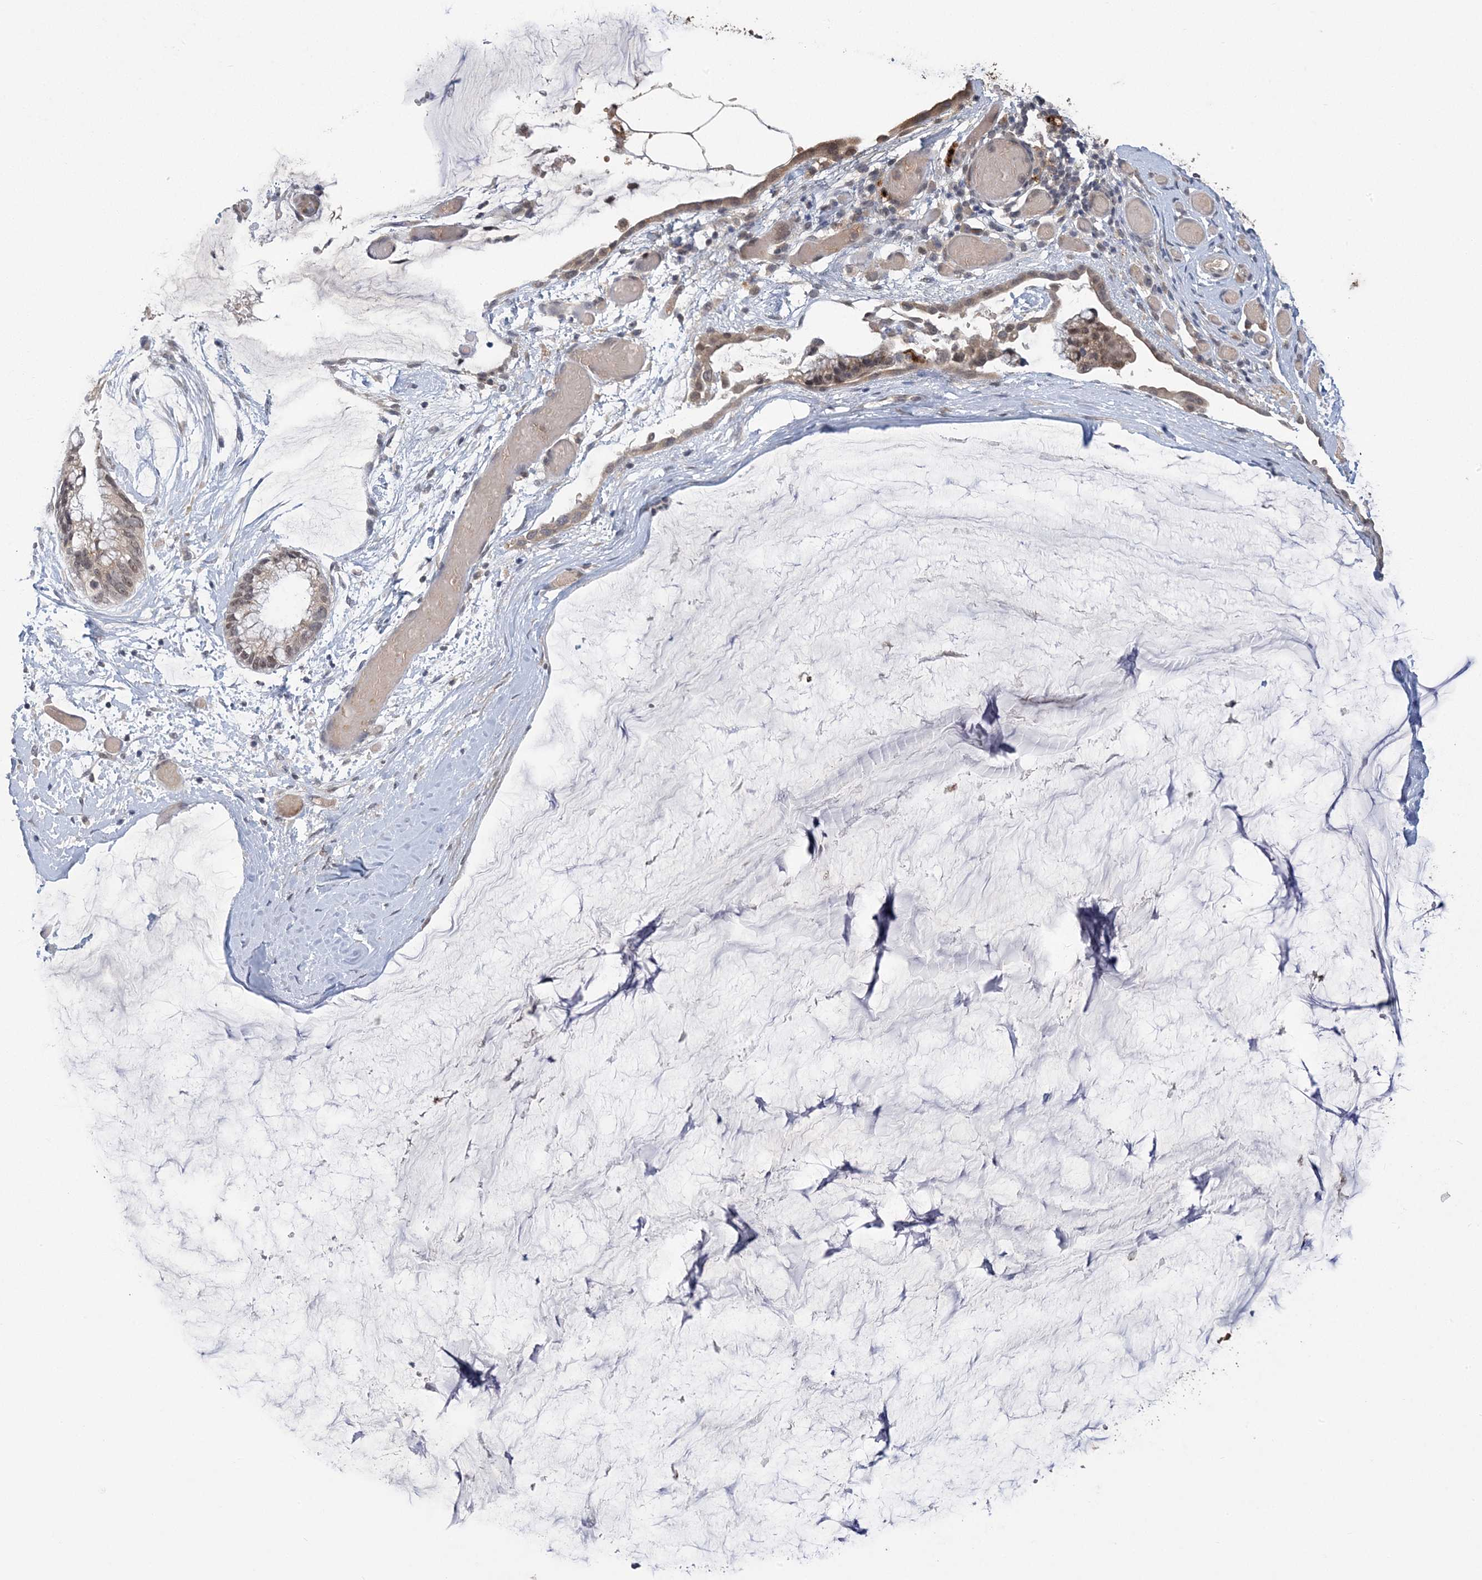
{"staining": {"intensity": "moderate", "quantity": ">75%", "location": "cytoplasmic/membranous,nuclear"}, "tissue": "ovarian cancer", "cell_type": "Tumor cells", "image_type": "cancer", "snomed": [{"axis": "morphology", "description": "Cystadenocarcinoma, mucinous, NOS"}, {"axis": "topography", "description": "Ovary"}], "caption": "Ovarian cancer tissue demonstrates moderate cytoplasmic/membranous and nuclear staining in approximately >75% of tumor cells", "gene": "ZBTB7A", "patient": {"sex": "female", "age": 39}}